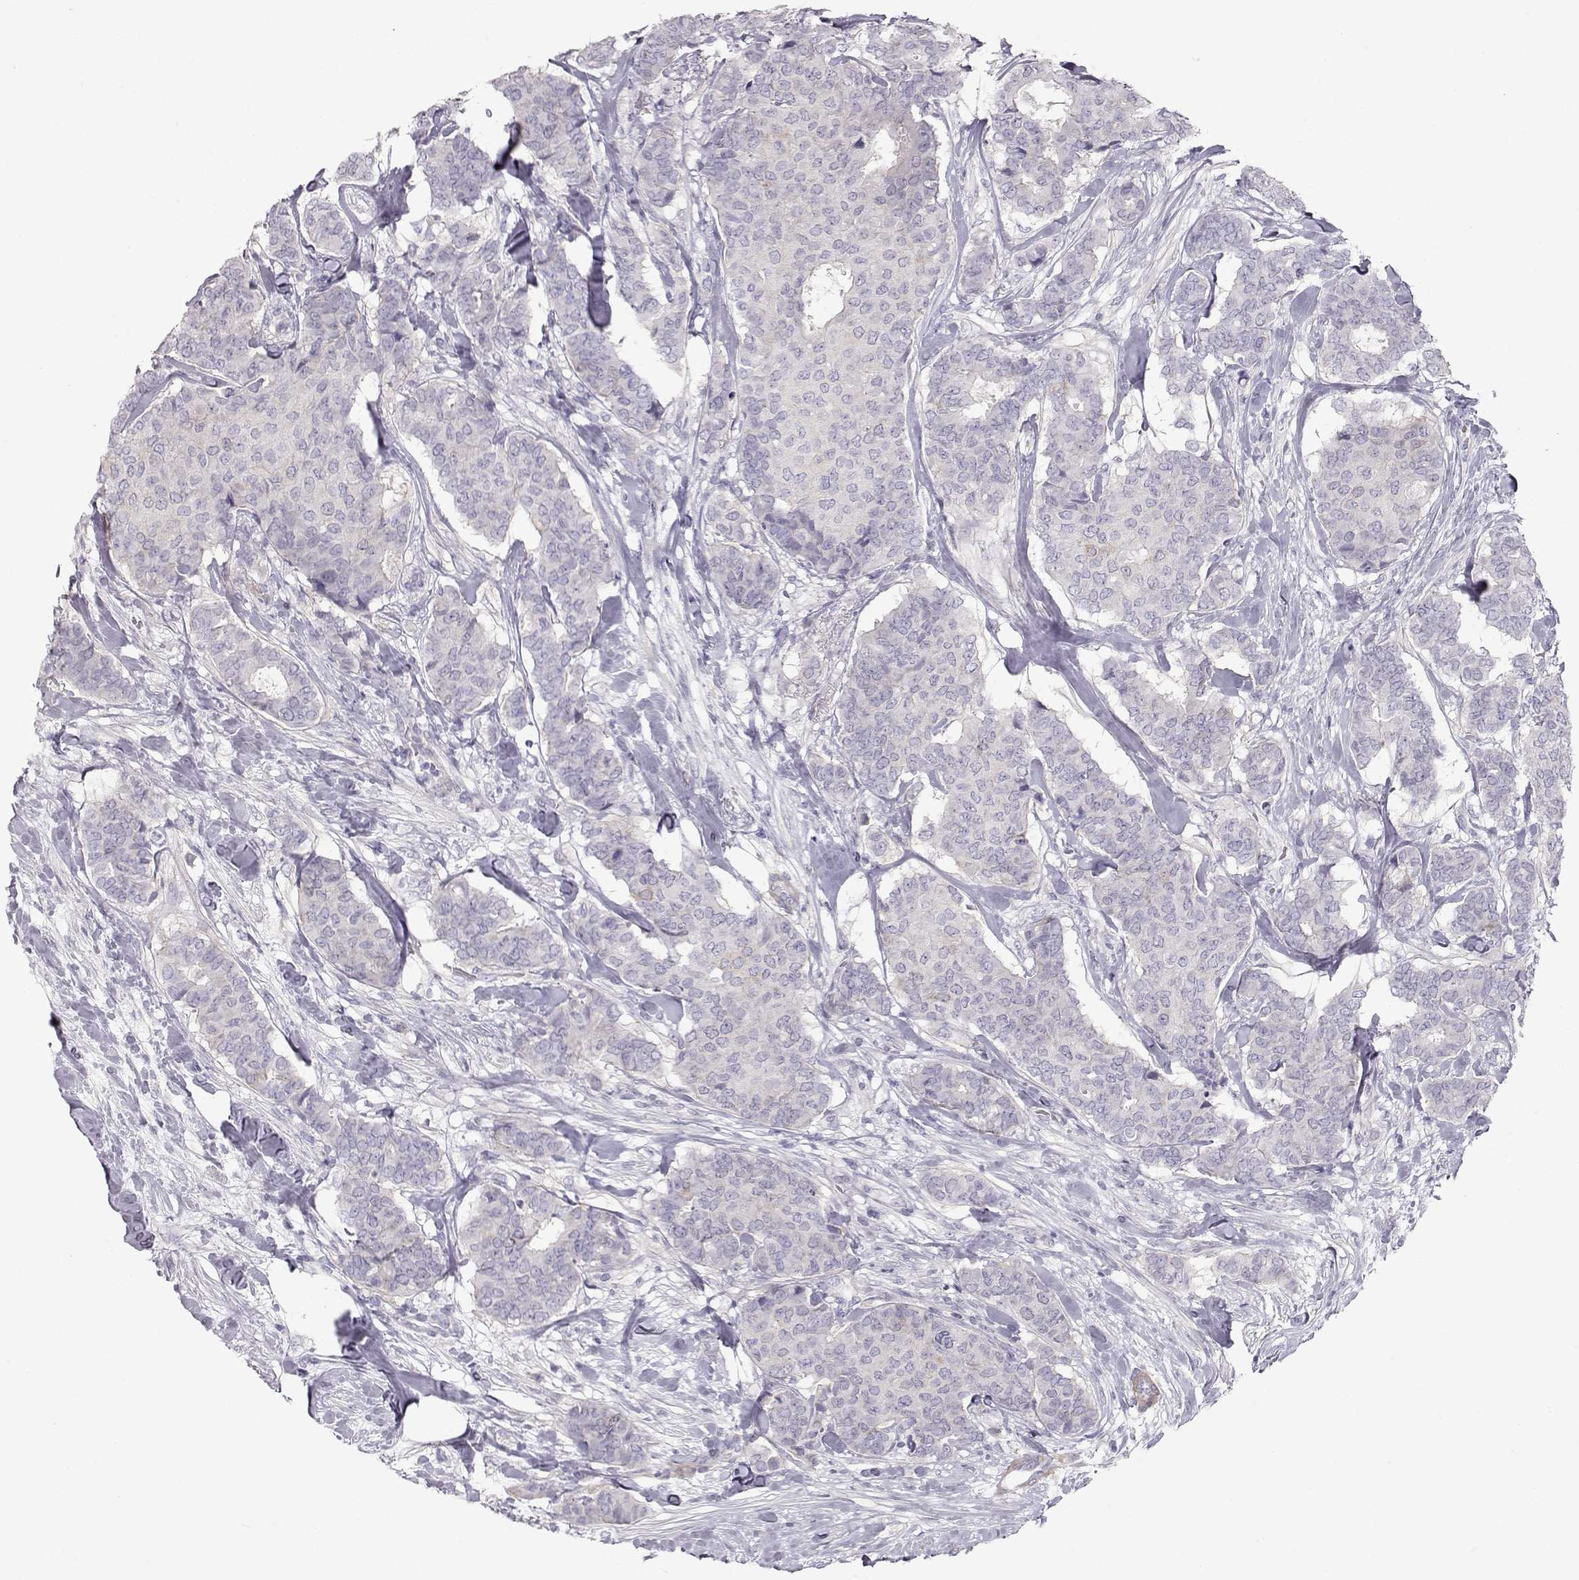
{"staining": {"intensity": "negative", "quantity": "none", "location": "none"}, "tissue": "breast cancer", "cell_type": "Tumor cells", "image_type": "cancer", "snomed": [{"axis": "morphology", "description": "Duct carcinoma"}, {"axis": "topography", "description": "Breast"}], "caption": "Immunohistochemistry (IHC) of human intraductal carcinoma (breast) exhibits no expression in tumor cells.", "gene": "SLITRK3", "patient": {"sex": "female", "age": 75}}